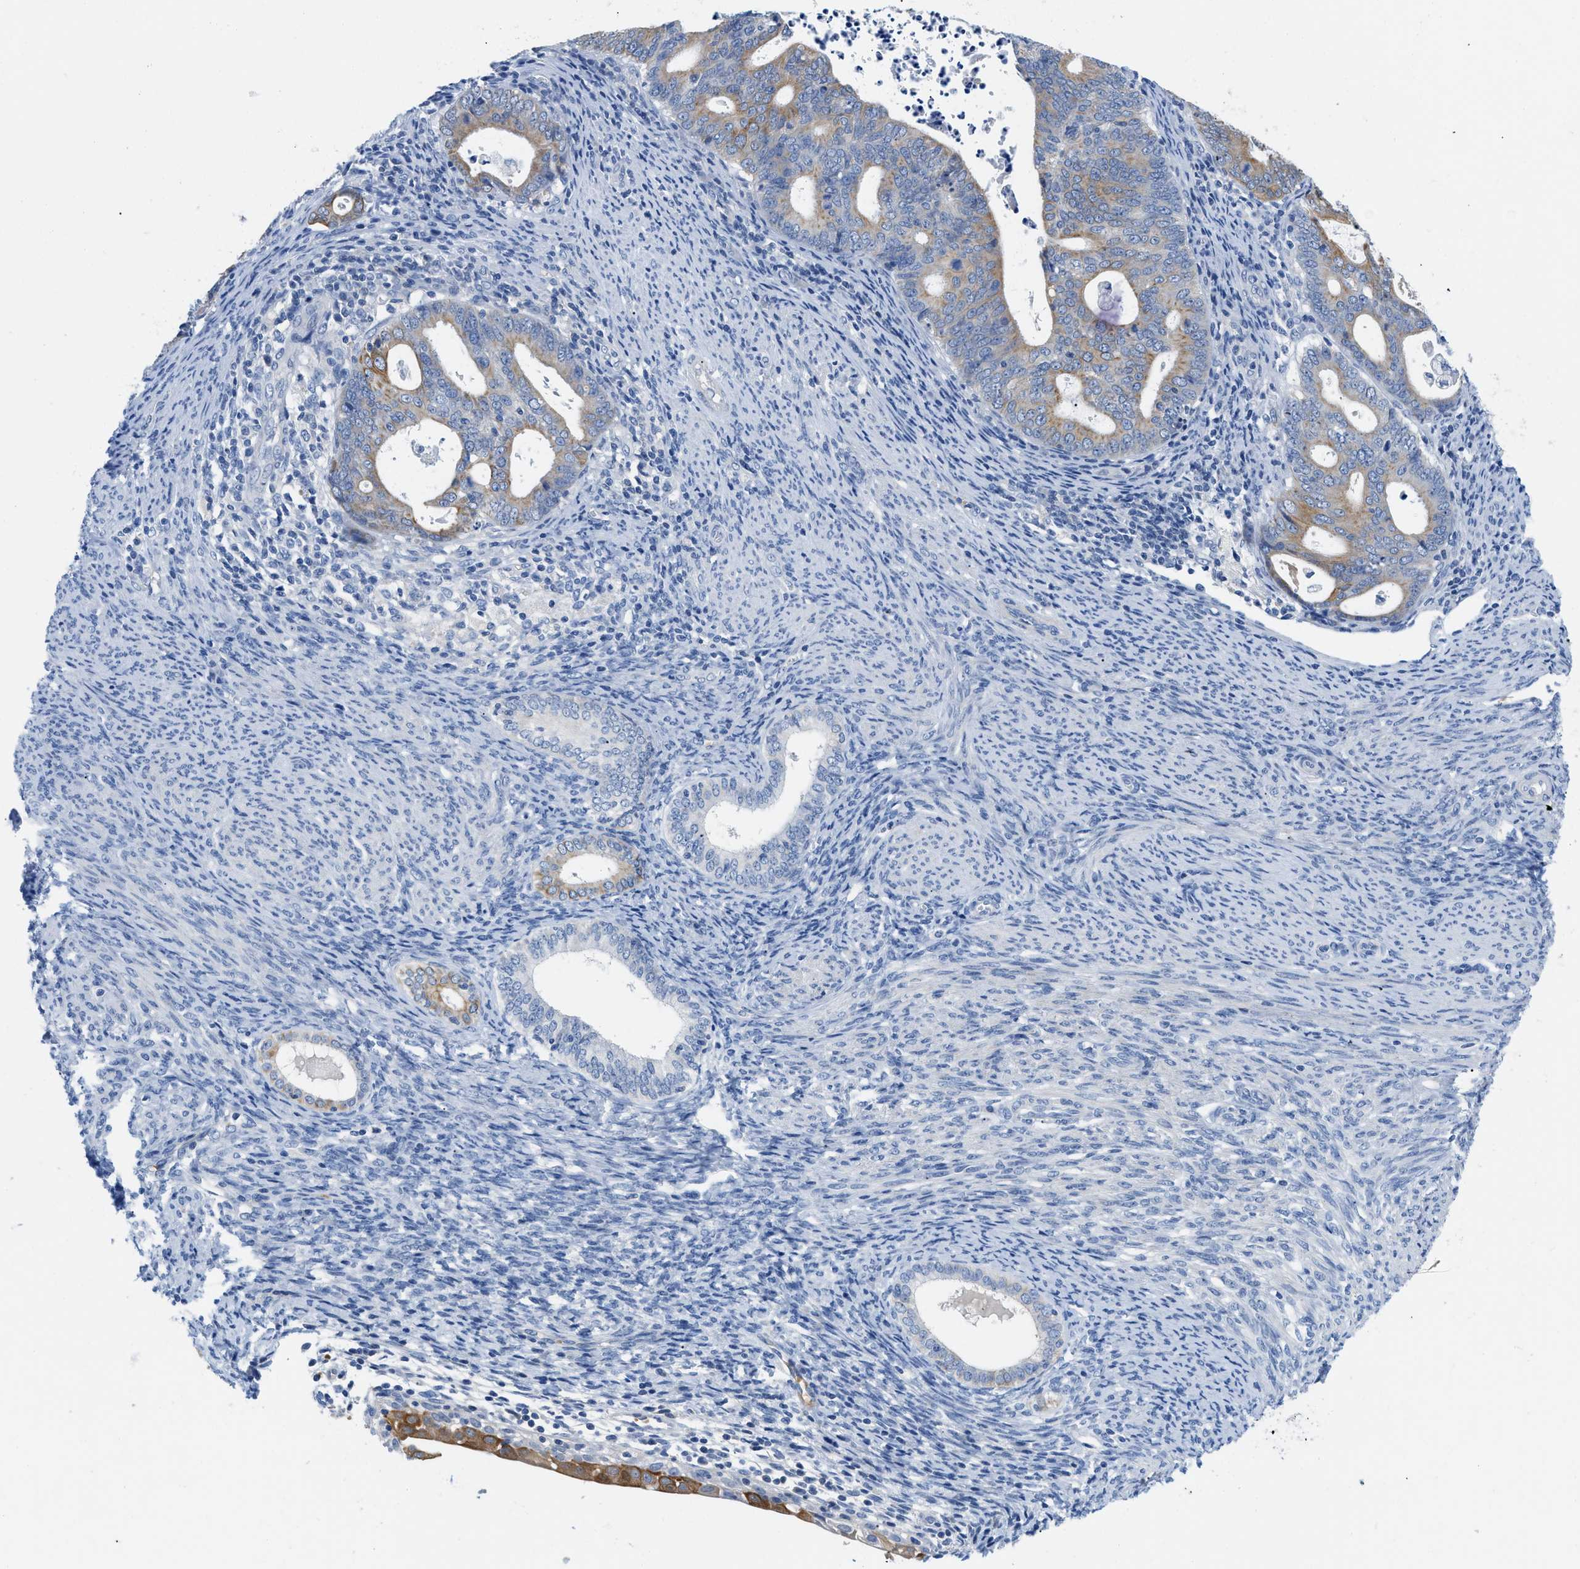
{"staining": {"intensity": "moderate", "quantity": "25%-75%", "location": "cytoplasmic/membranous"}, "tissue": "endometrial cancer", "cell_type": "Tumor cells", "image_type": "cancer", "snomed": [{"axis": "morphology", "description": "Adenocarcinoma, NOS"}, {"axis": "topography", "description": "Uterus"}], "caption": "Immunohistochemistry of human endometrial cancer demonstrates medium levels of moderate cytoplasmic/membranous positivity in about 25%-75% of tumor cells.", "gene": "BPGM", "patient": {"sex": "female", "age": 83}}